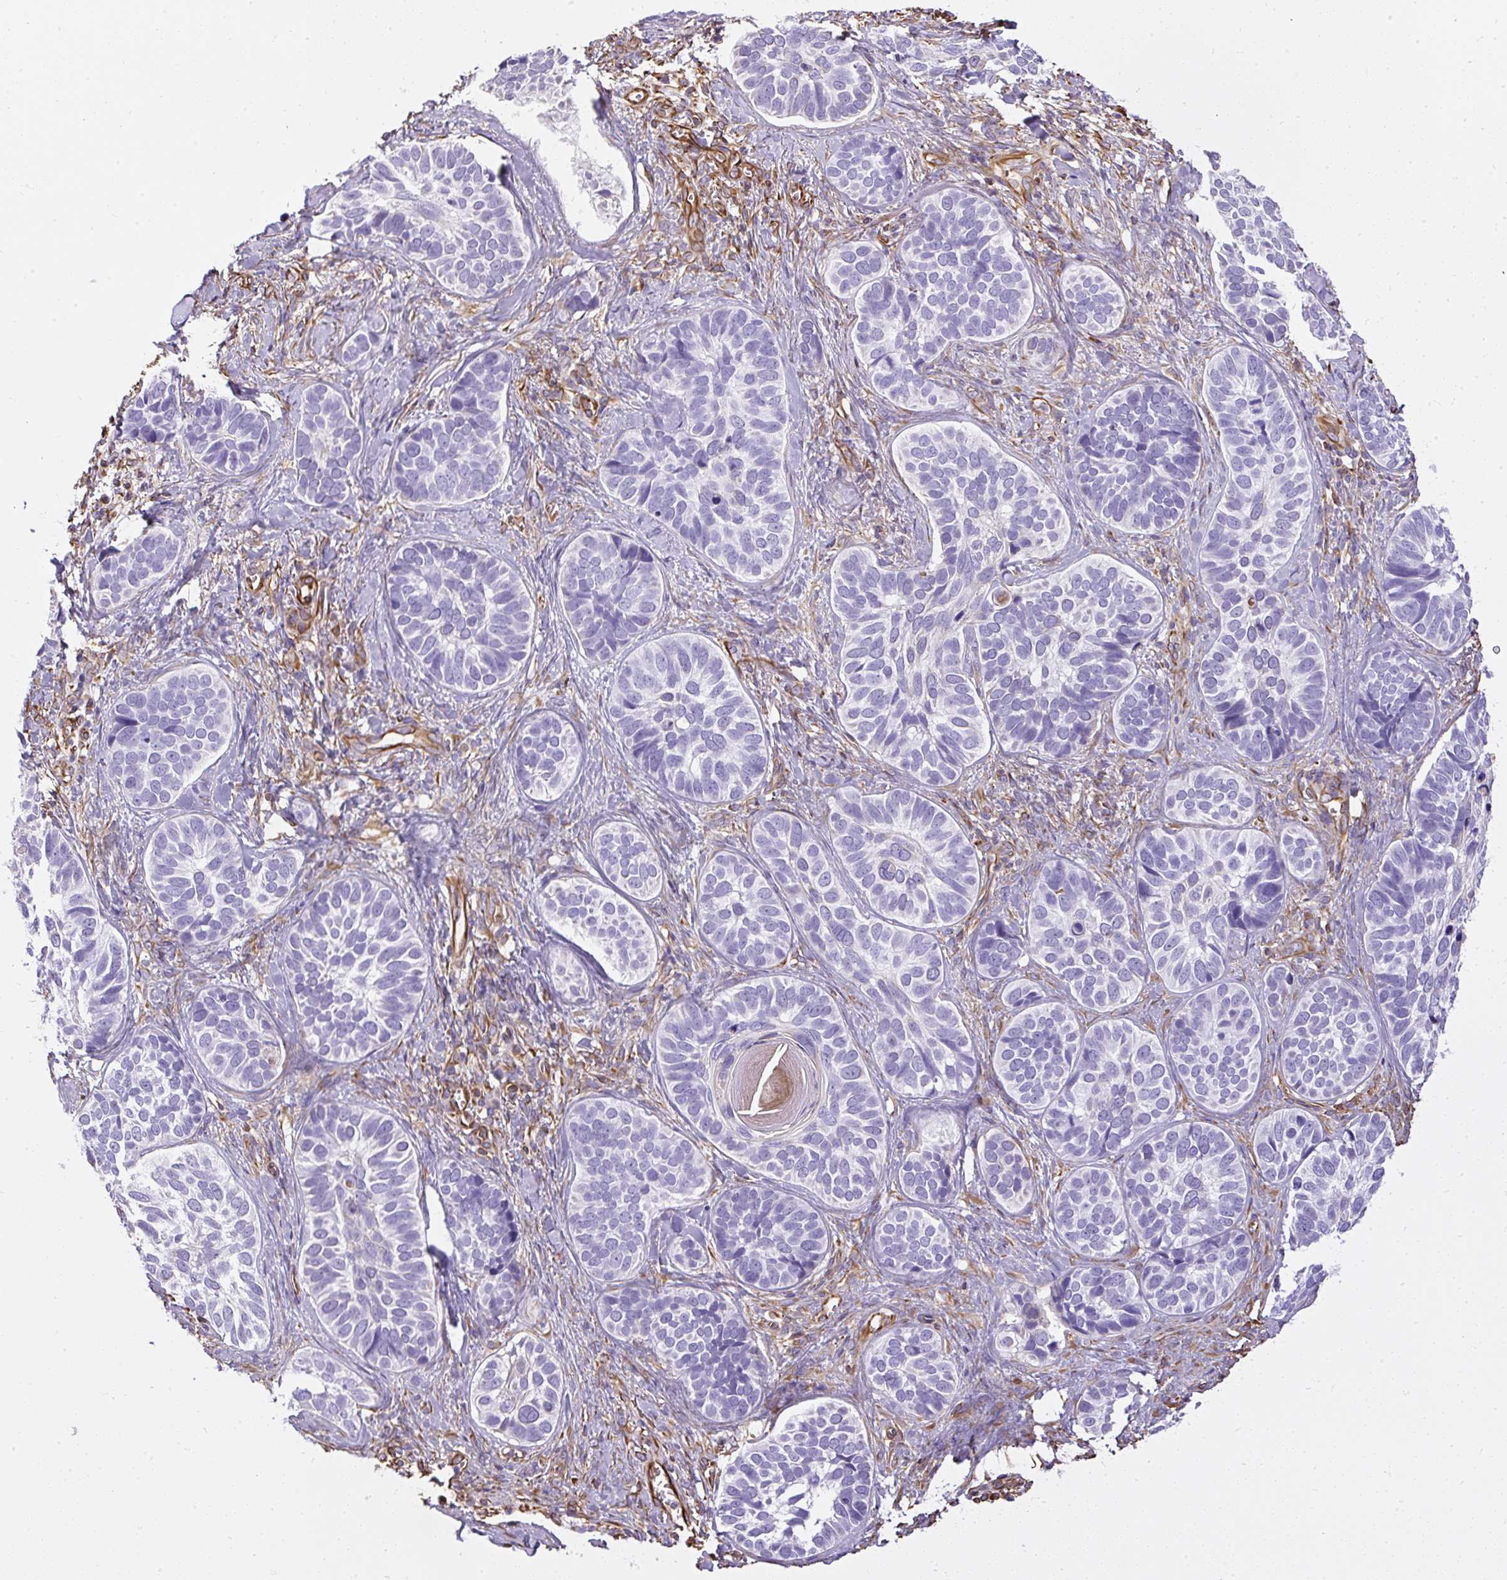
{"staining": {"intensity": "negative", "quantity": "none", "location": "none"}, "tissue": "skin cancer", "cell_type": "Tumor cells", "image_type": "cancer", "snomed": [{"axis": "morphology", "description": "Basal cell carcinoma"}, {"axis": "topography", "description": "Skin"}], "caption": "High power microscopy histopathology image of an IHC photomicrograph of skin cancer, revealing no significant positivity in tumor cells. (DAB IHC visualized using brightfield microscopy, high magnification).", "gene": "PLS1", "patient": {"sex": "male", "age": 62}}